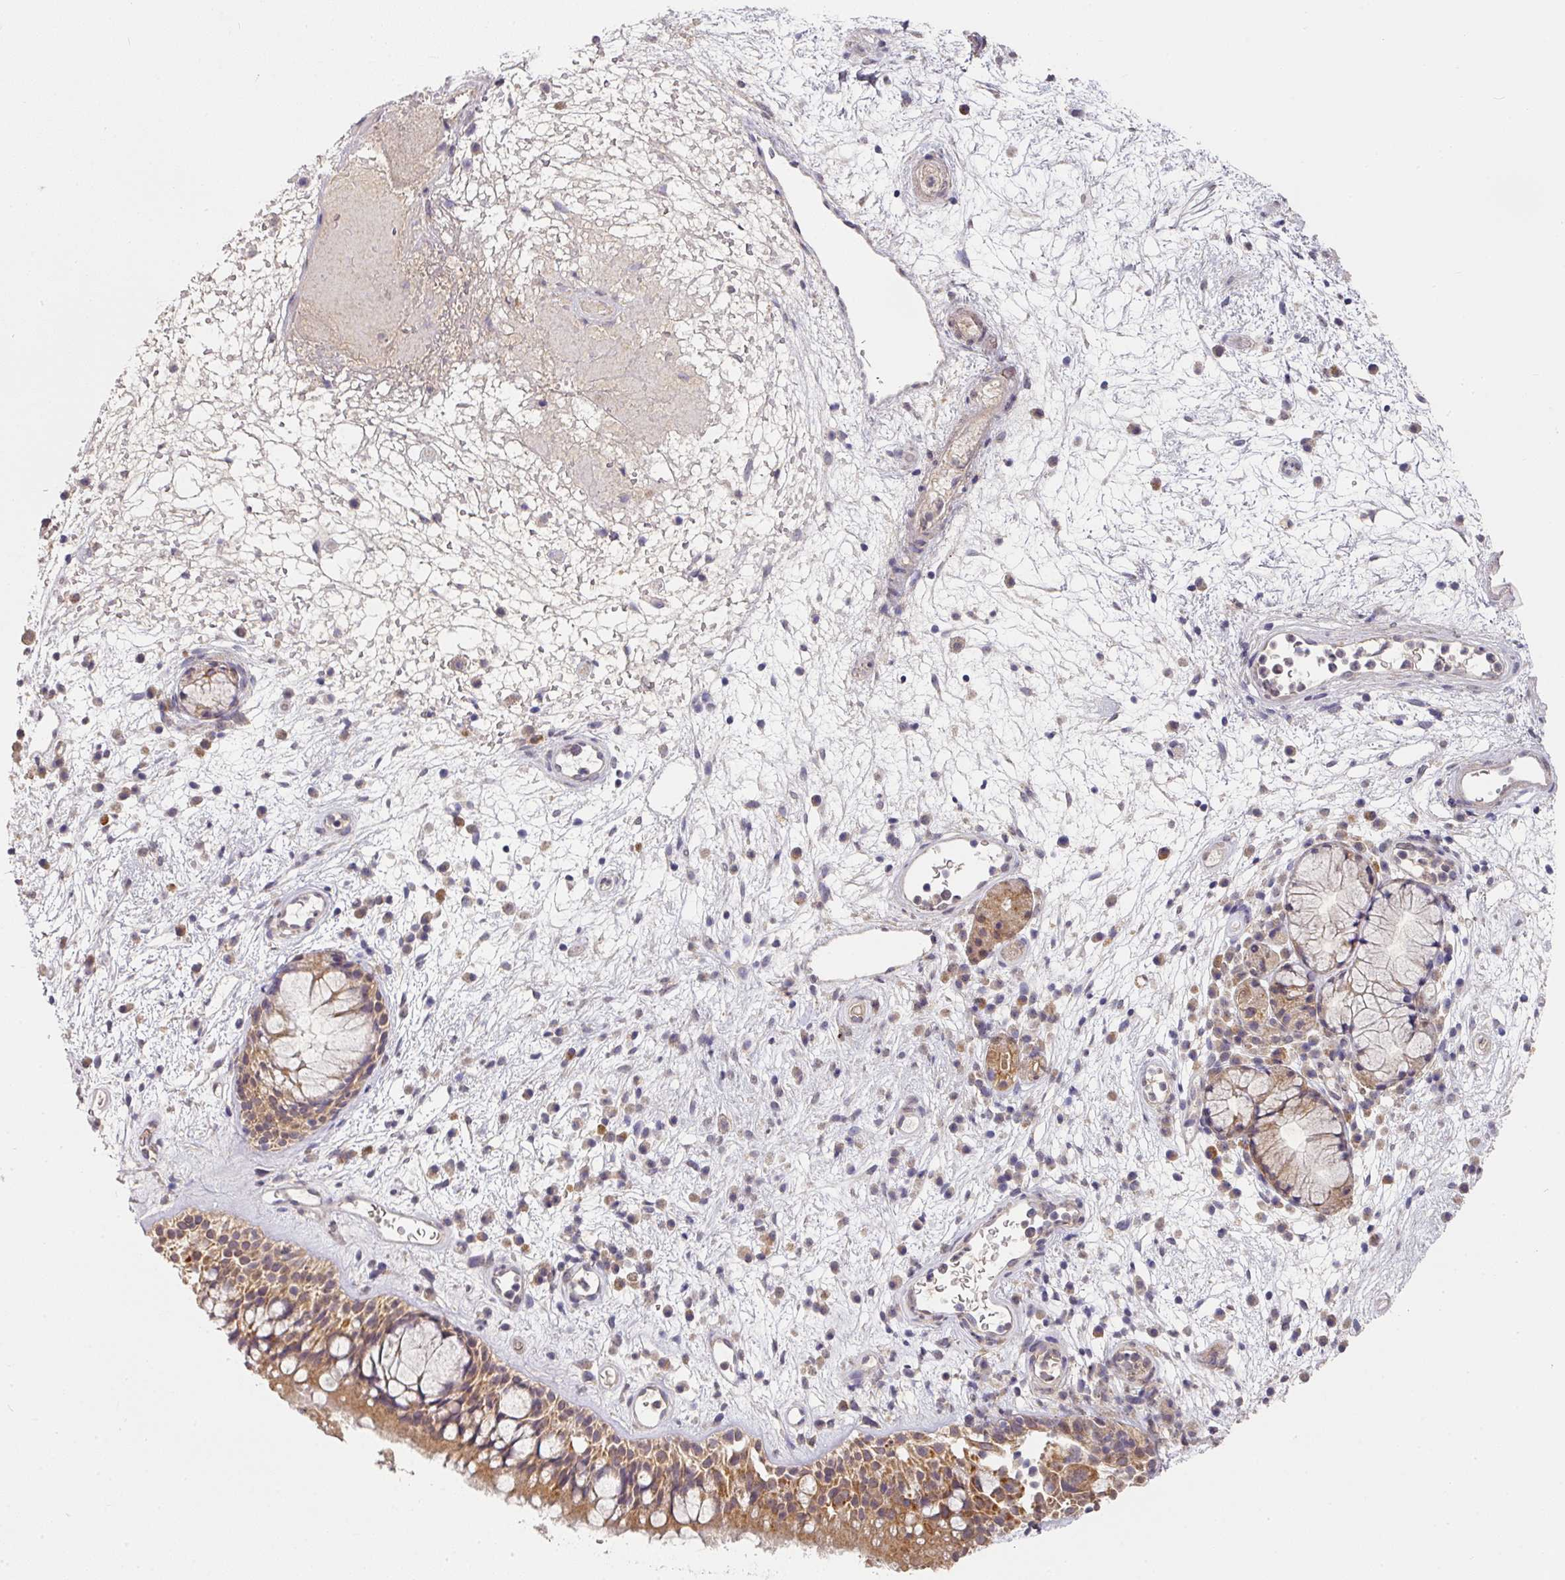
{"staining": {"intensity": "moderate", "quantity": "25%-75%", "location": "cytoplasmic/membranous"}, "tissue": "nasopharynx", "cell_type": "Respiratory epithelial cells", "image_type": "normal", "snomed": [{"axis": "morphology", "description": "Normal tissue, NOS"}, {"axis": "morphology", "description": "Inflammation, NOS"}, {"axis": "topography", "description": "Nasopharynx"}], "caption": "A high-resolution micrograph shows IHC staining of benign nasopharynx, which reveals moderate cytoplasmic/membranous positivity in approximately 25%-75% of respiratory epithelial cells.", "gene": "EXTL3", "patient": {"sex": "male", "age": 54}}